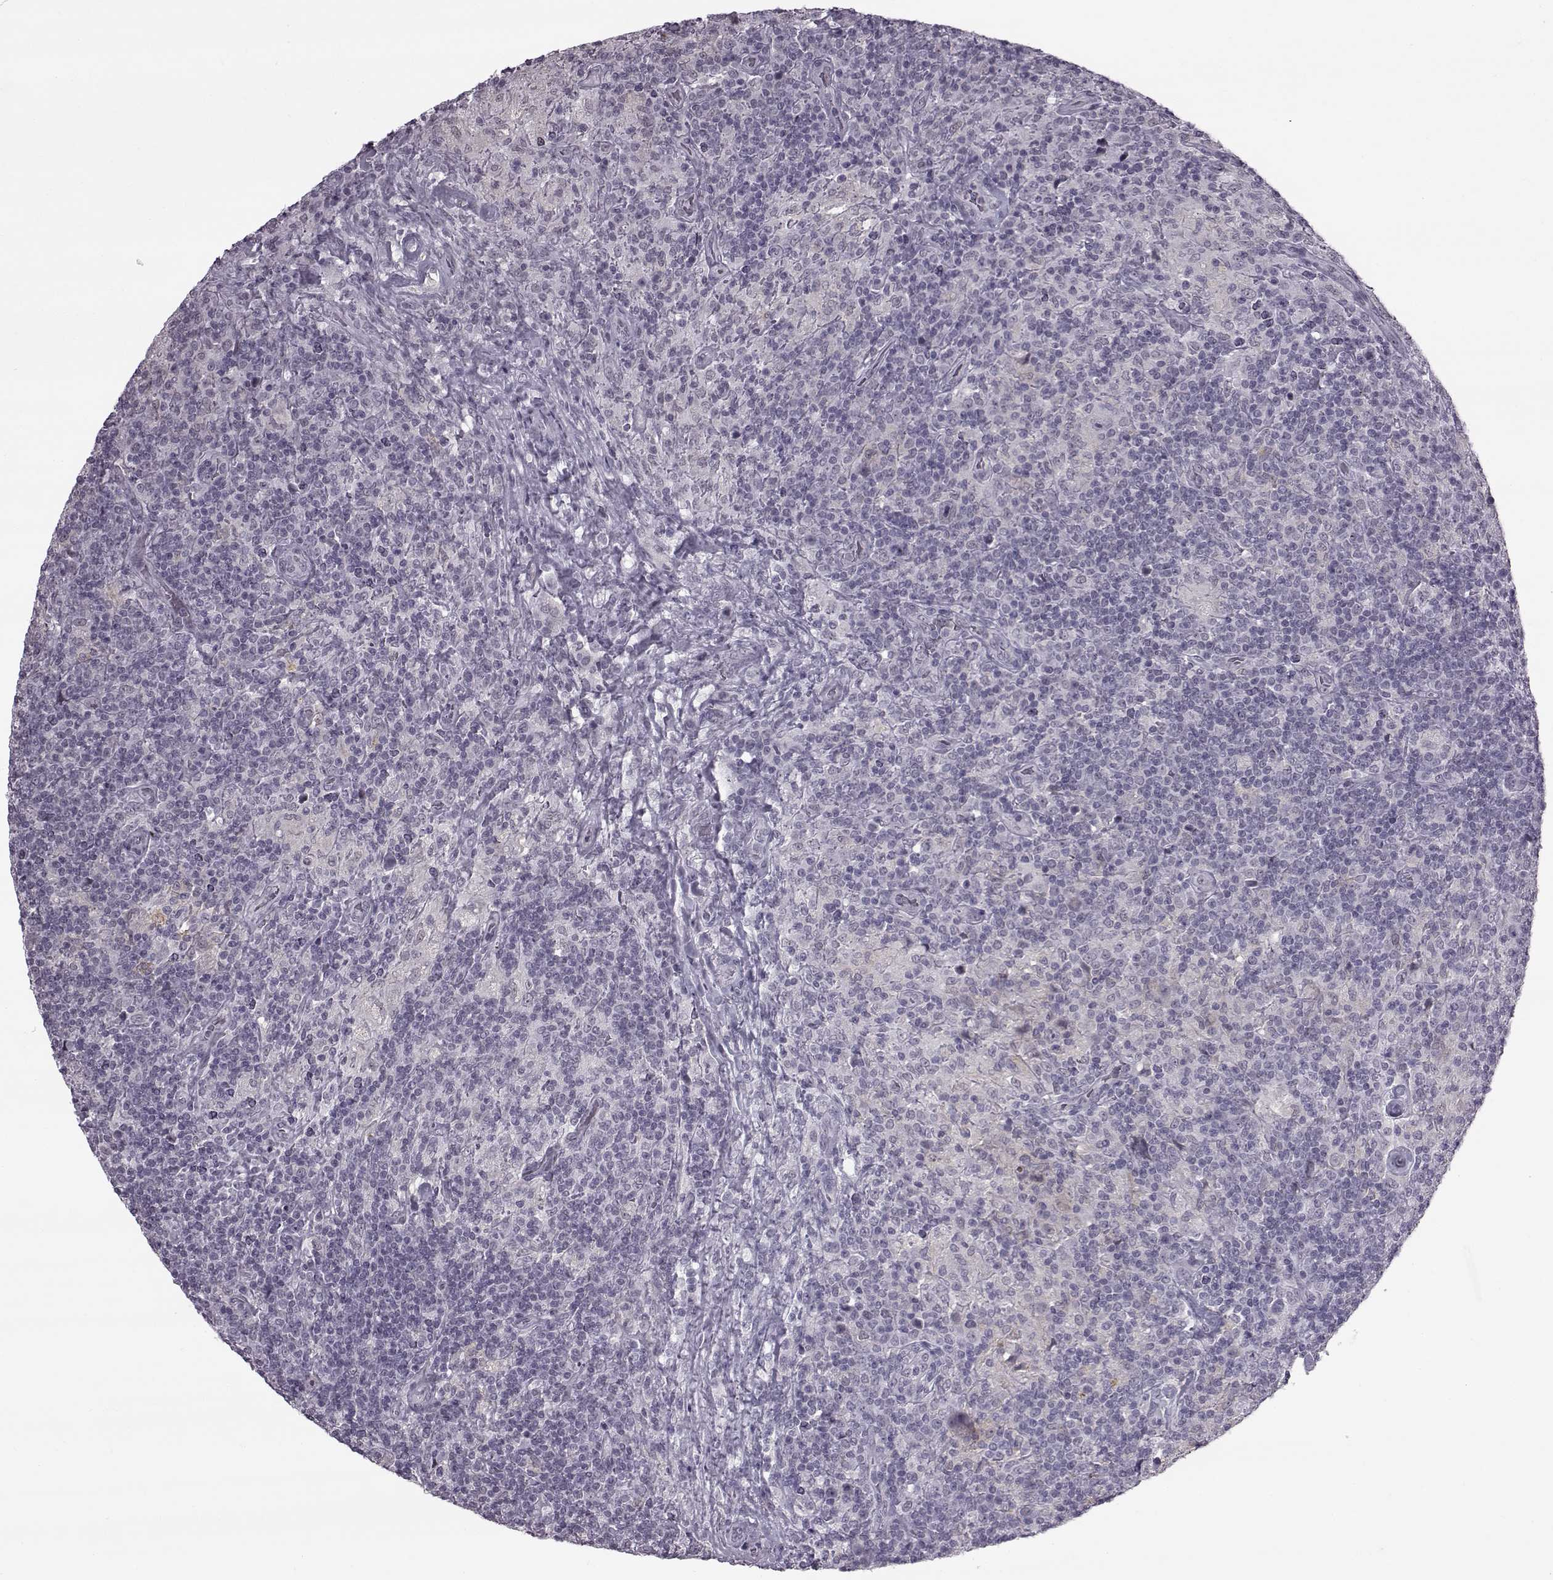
{"staining": {"intensity": "negative", "quantity": "none", "location": "none"}, "tissue": "lymphoma", "cell_type": "Tumor cells", "image_type": "cancer", "snomed": [{"axis": "morphology", "description": "Hodgkin's disease, NOS"}, {"axis": "topography", "description": "Lymph node"}], "caption": "Immunohistochemical staining of human Hodgkin's disease displays no significant positivity in tumor cells.", "gene": "SLC28A2", "patient": {"sex": "male", "age": 70}}